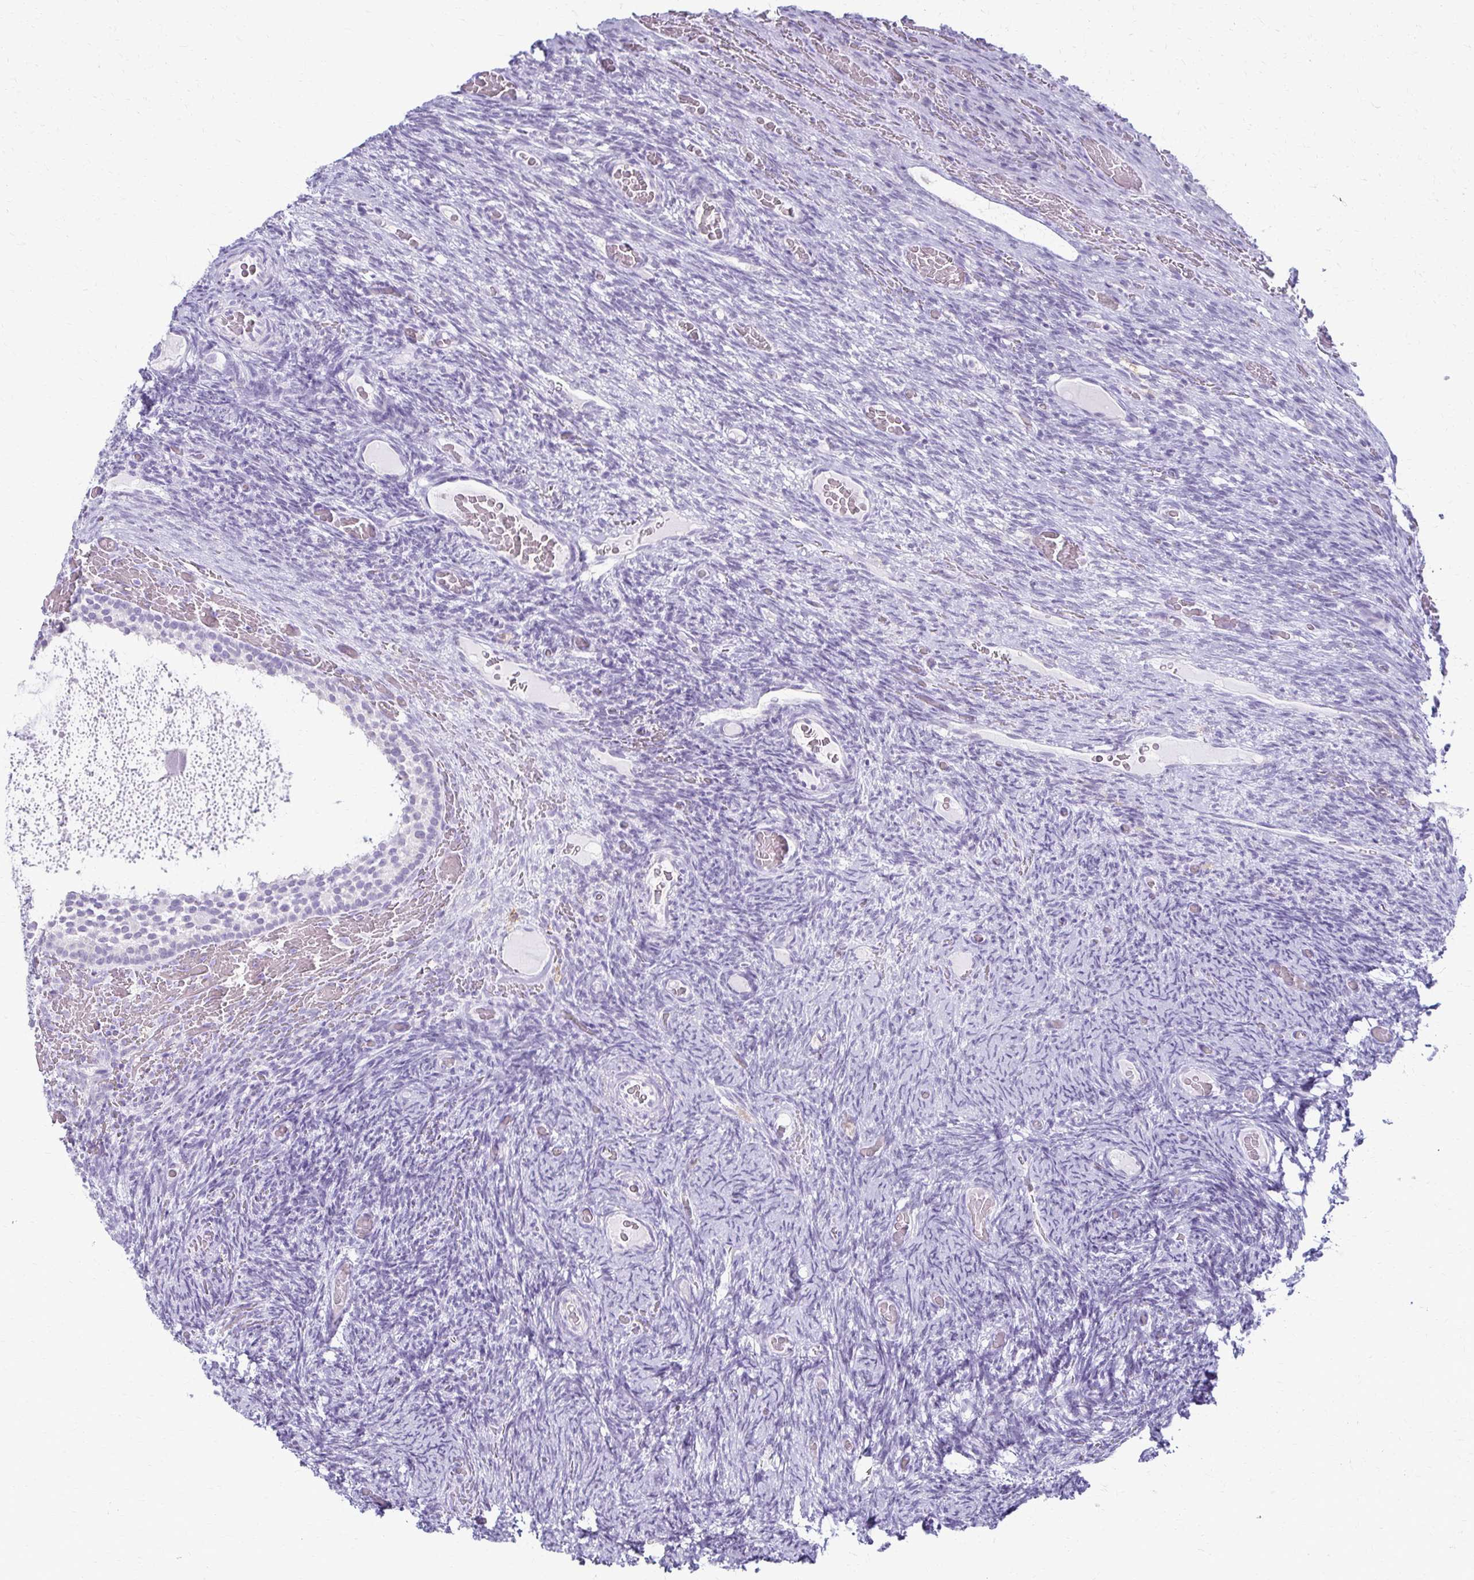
{"staining": {"intensity": "negative", "quantity": "none", "location": "none"}, "tissue": "ovary", "cell_type": "Ovarian stroma cells", "image_type": "normal", "snomed": [{"axis": "morphology", "description": "Normal tissue, NOS"}, {"axis": "topography", "description": "Ovary"}], "caption": "Immunohistochemistry (IHC) of benign human ovary demonstrates no staining in ovarian stroma cells.", "gene": "FCGR2A", "patient": {"sex": "female", "age": 34}}